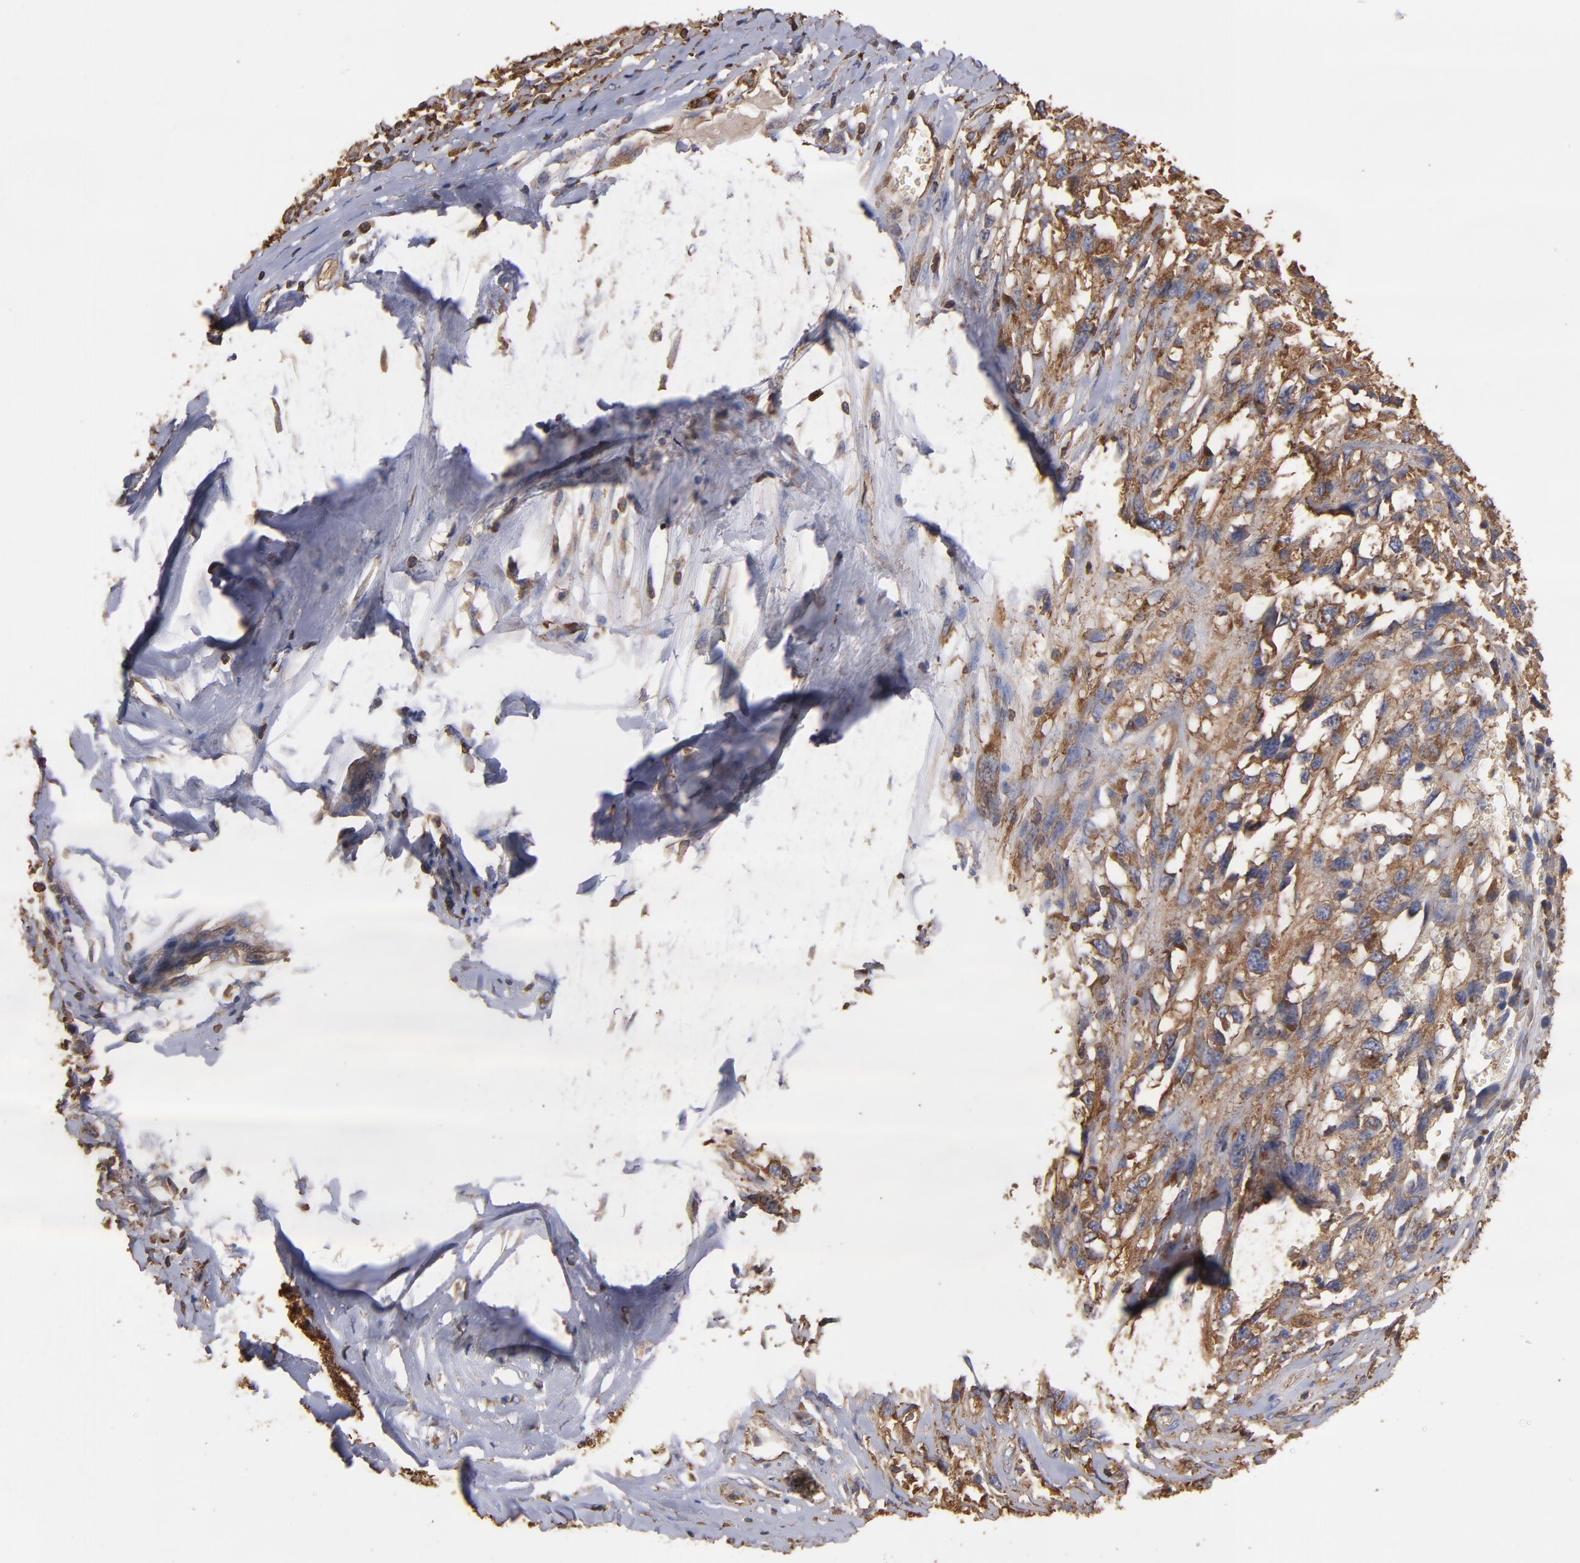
{"staining": {"intensity": "moderate", "quantity": ">75%", "location": "cytoplasmic/membranous"}, "tissue": "melanoma", "cell_type": "Tumor cells", "image_type": "cancer", "snomed": [{"axis": "morphology", "description": "Malignant melanoma, Metastatic site"}, {"axis": "topography", "description": "Lymph node"}], "caption": "A brown stain highlights moderate cytoplasmic/membranous staining of a protein in human malignant melanoma (metastatic site) tumor cells. (DAB IHC, brown staining for protein, blue staining for nuclei).", "gene": "ACTN4", "patient": {"sex": "male", "age": 59}}